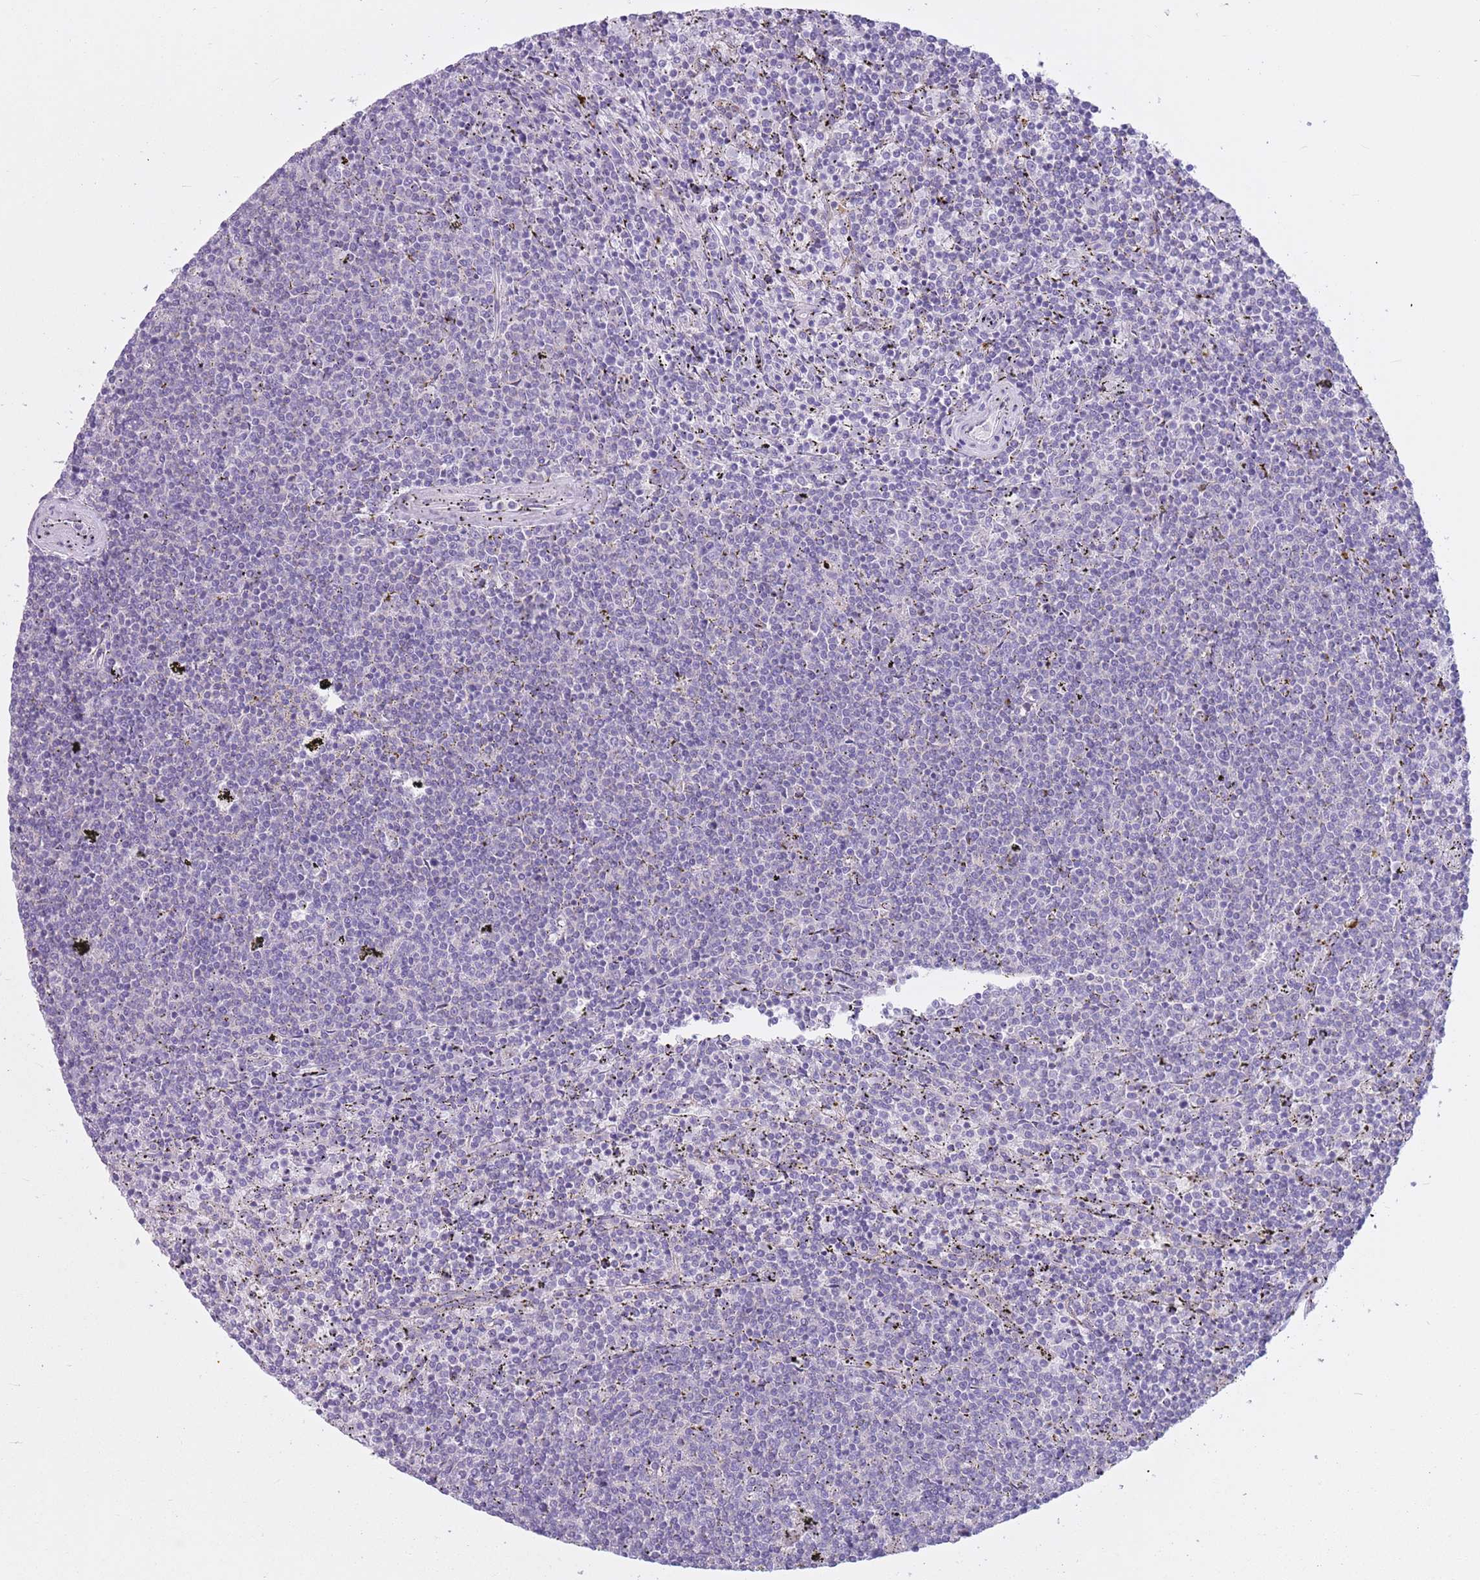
{"staining": {"intensity": "negative", "quantity": "none", "location": "none"}, "tissue": "lymphoma", "cell_type": "Tumor cells", "image_type": "cancer", "snomed": [{"axis": "morphology", "description": "Malignant lymphoma, non-Hodgkin's type, Low grade"}, {"axis": "topography", "description": "Spleen"}], "caption": "Immunohistochemical staining of human malignant lymphoma, non-Hodgkin's type (low-grade) exhibits no significant expression in tumor cells.", "gene": "SNX6", "patient": {"sex": "female", "age": 50}}